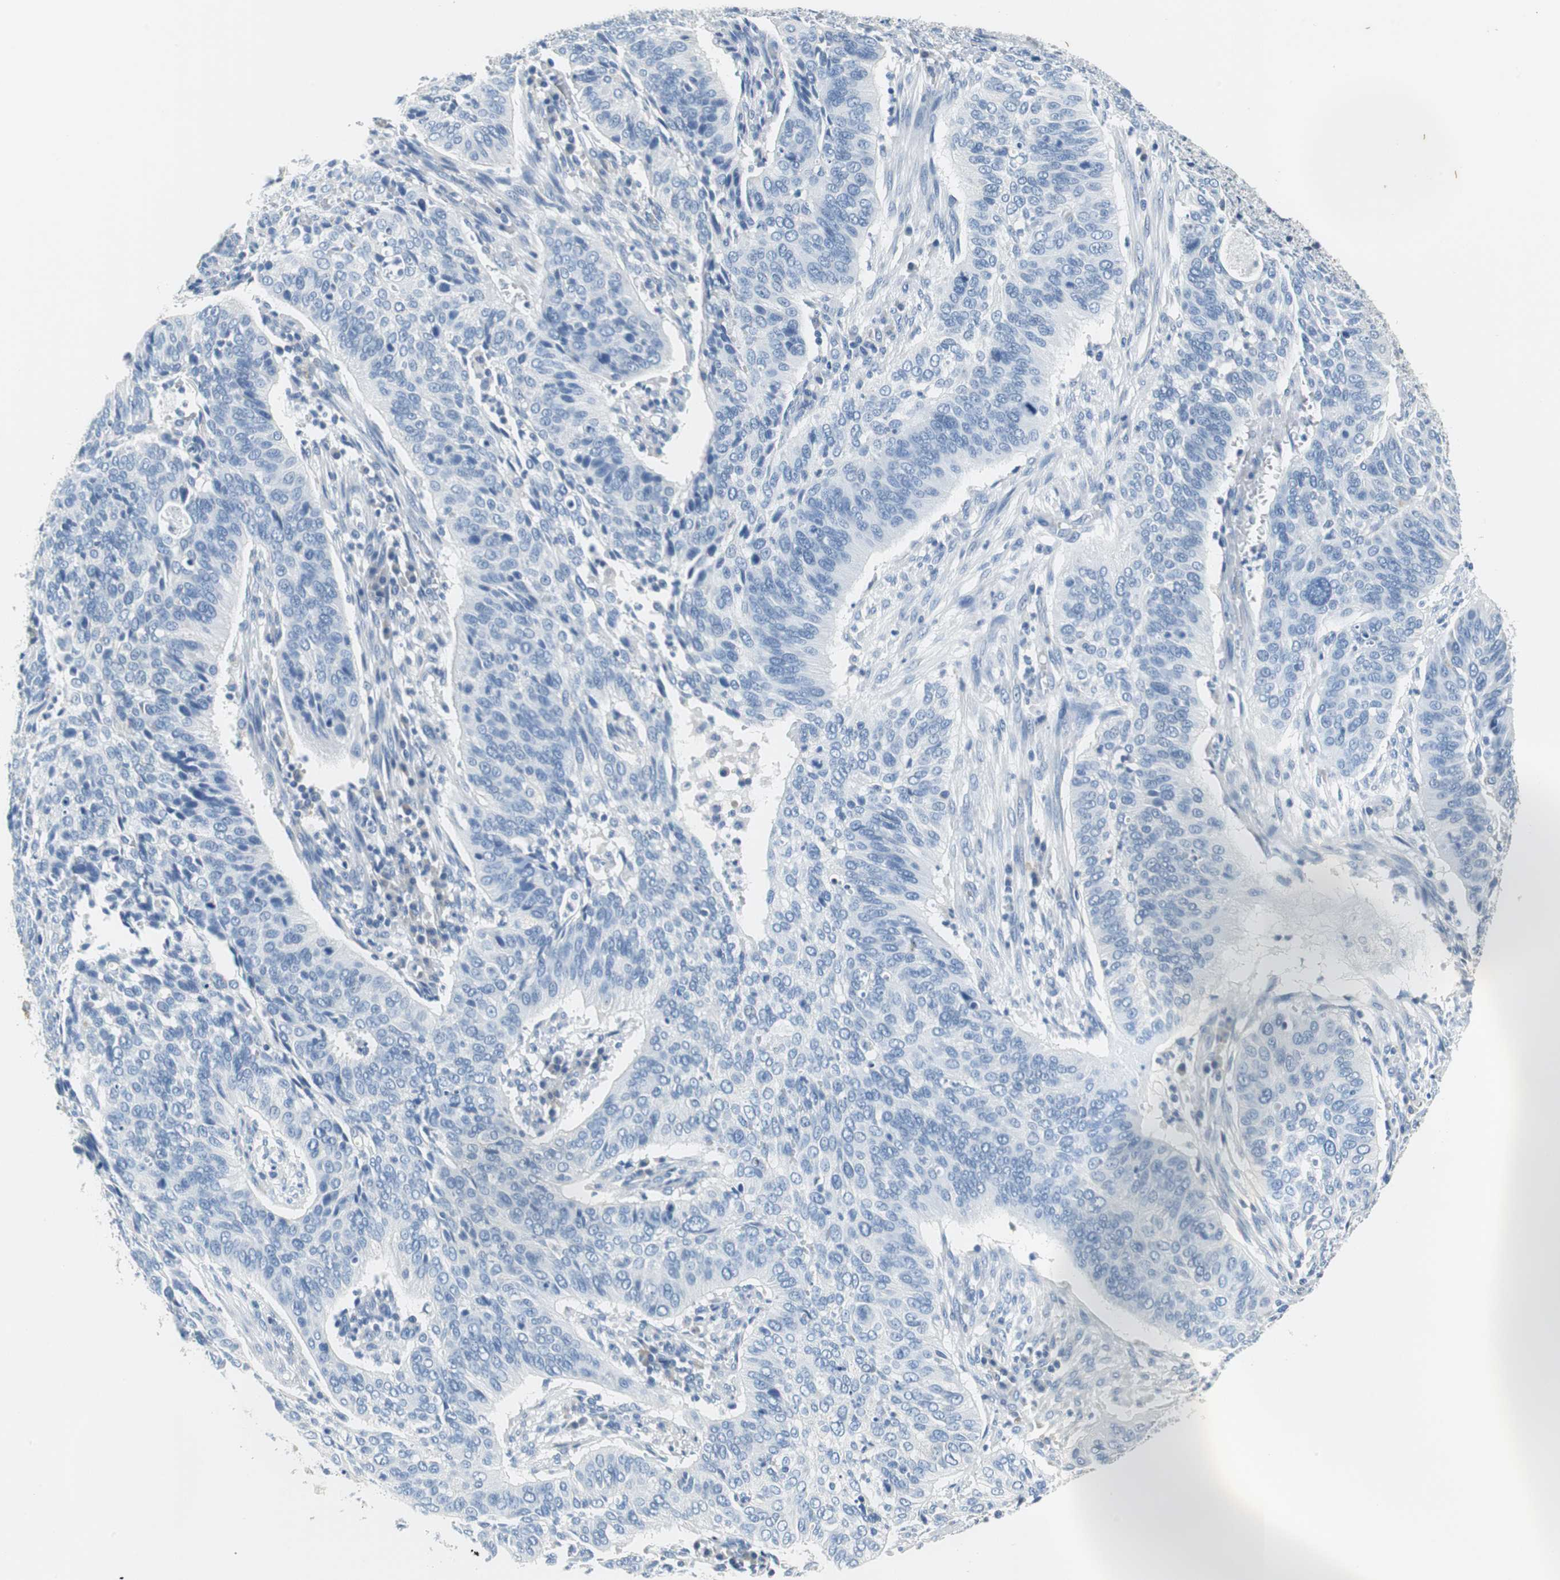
{"staining": {"intensity": "negative", "quantity": "none", "location": "none"}, "tissue": "cervical cancer", "cell_type": "Tumor cells", "image_type": "cancer", "snomed": [{"axis": "morphology", "description": "Squamous cell carcinoma, NOS"}, {"axis": "topography", "description": "Cervix"}], "caption": "This is an immunohistochemistry (IHC) image of cervical squamous cell carcinoma. There is no expression in tumor cells.", "gene": "TEX264", "patient": {"sex": "female", "age": 39}}